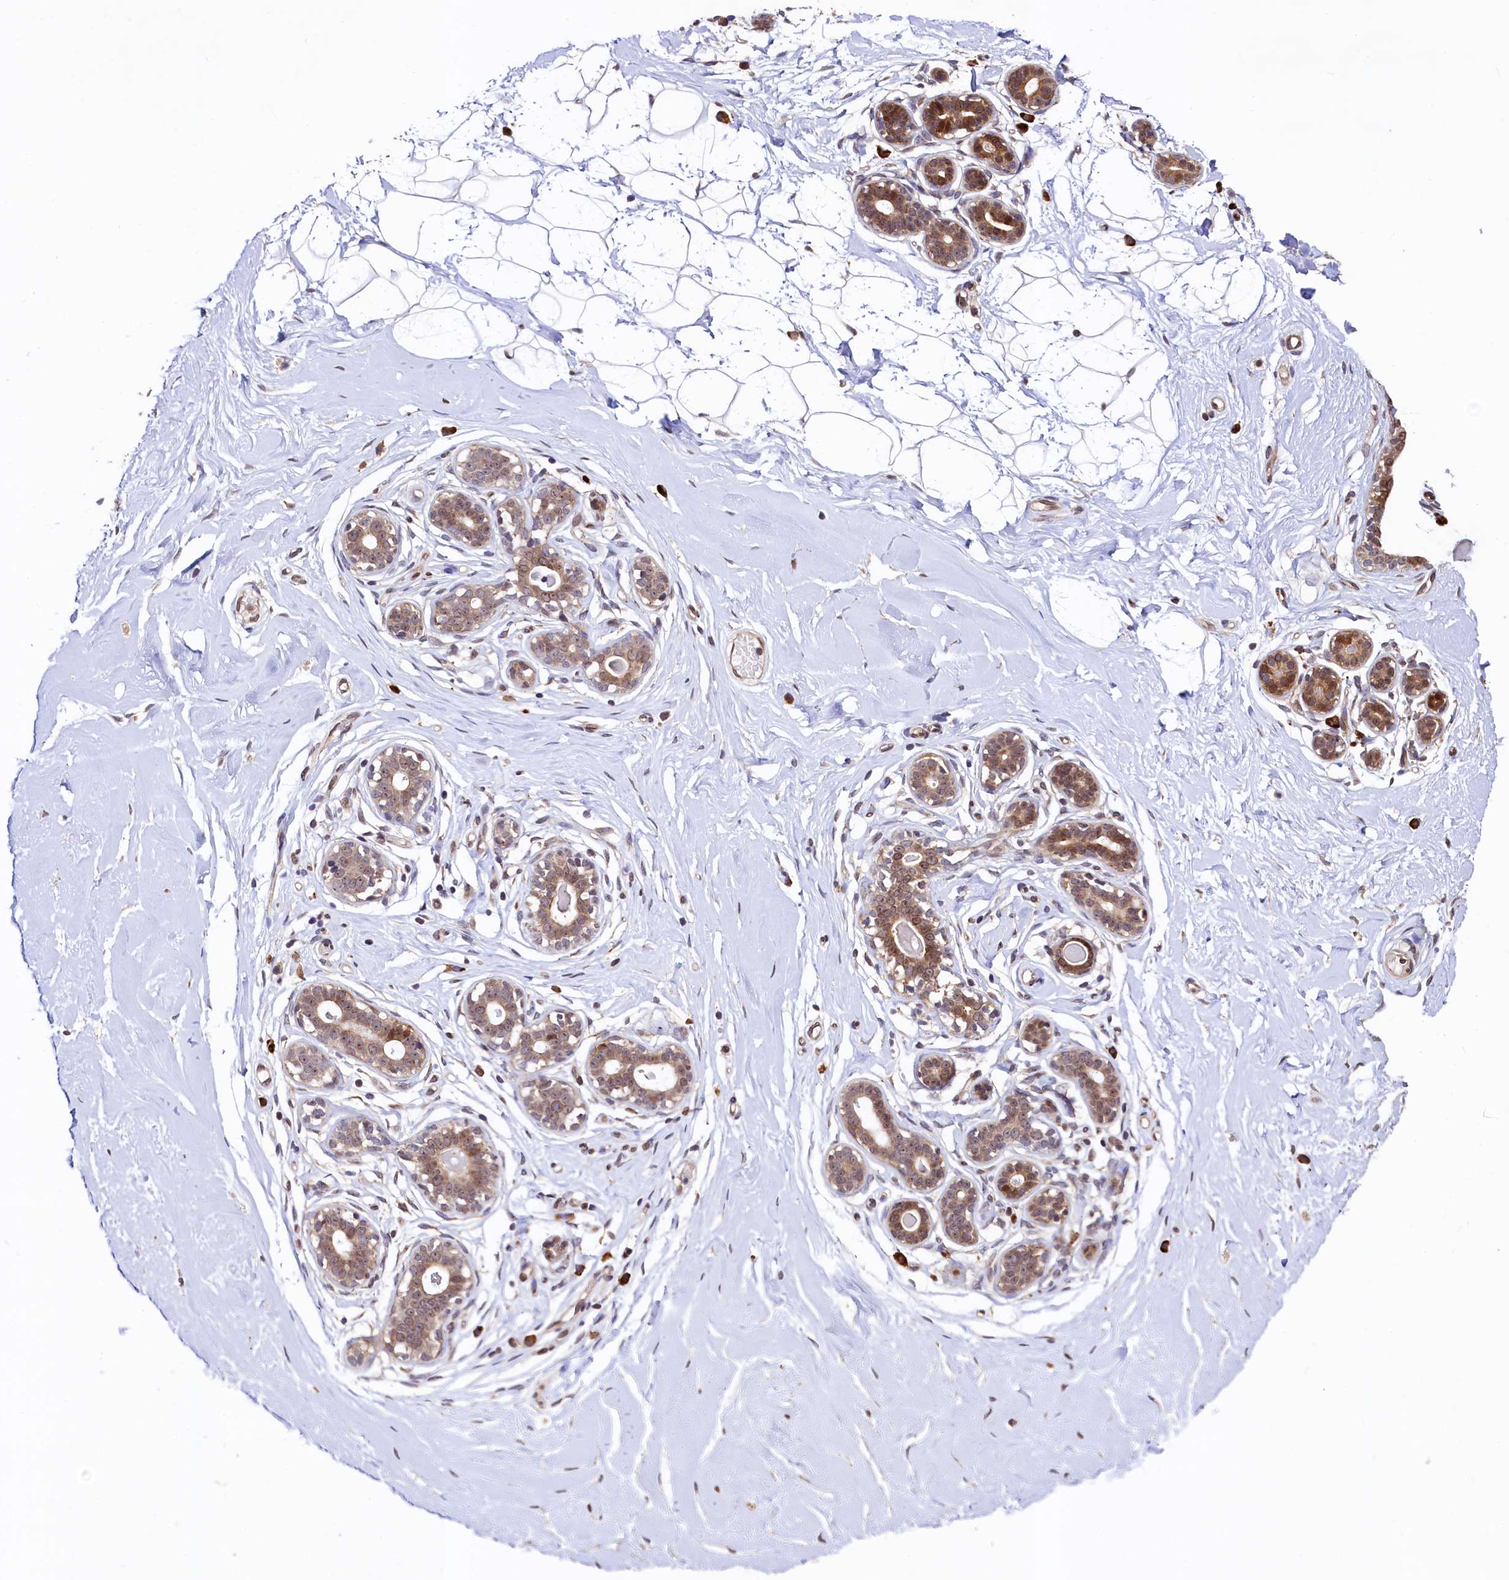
{"staining": {"intensity": "moderate", "quantity": ">75%", "location": "nuclear"}, "tissue": "breast", "cell_type": "Adipocytes", "image_type": "normal", "snomed": [{"axis": "morphology", "description": "Normal tissue, NOS"}, {"axis": "morphology", "description": "Adenoma, NOS"}, {"axis": "topography", "description": "Breast"}], "caption": "The immunohistochemical stain labels moderate nuclear positivity in adipocytes of normal breast. (DAB IHC with brightfield microscopy, high magnification).", "gene": "C5orf15", "patient": {"sex": "female", "age": 23}}